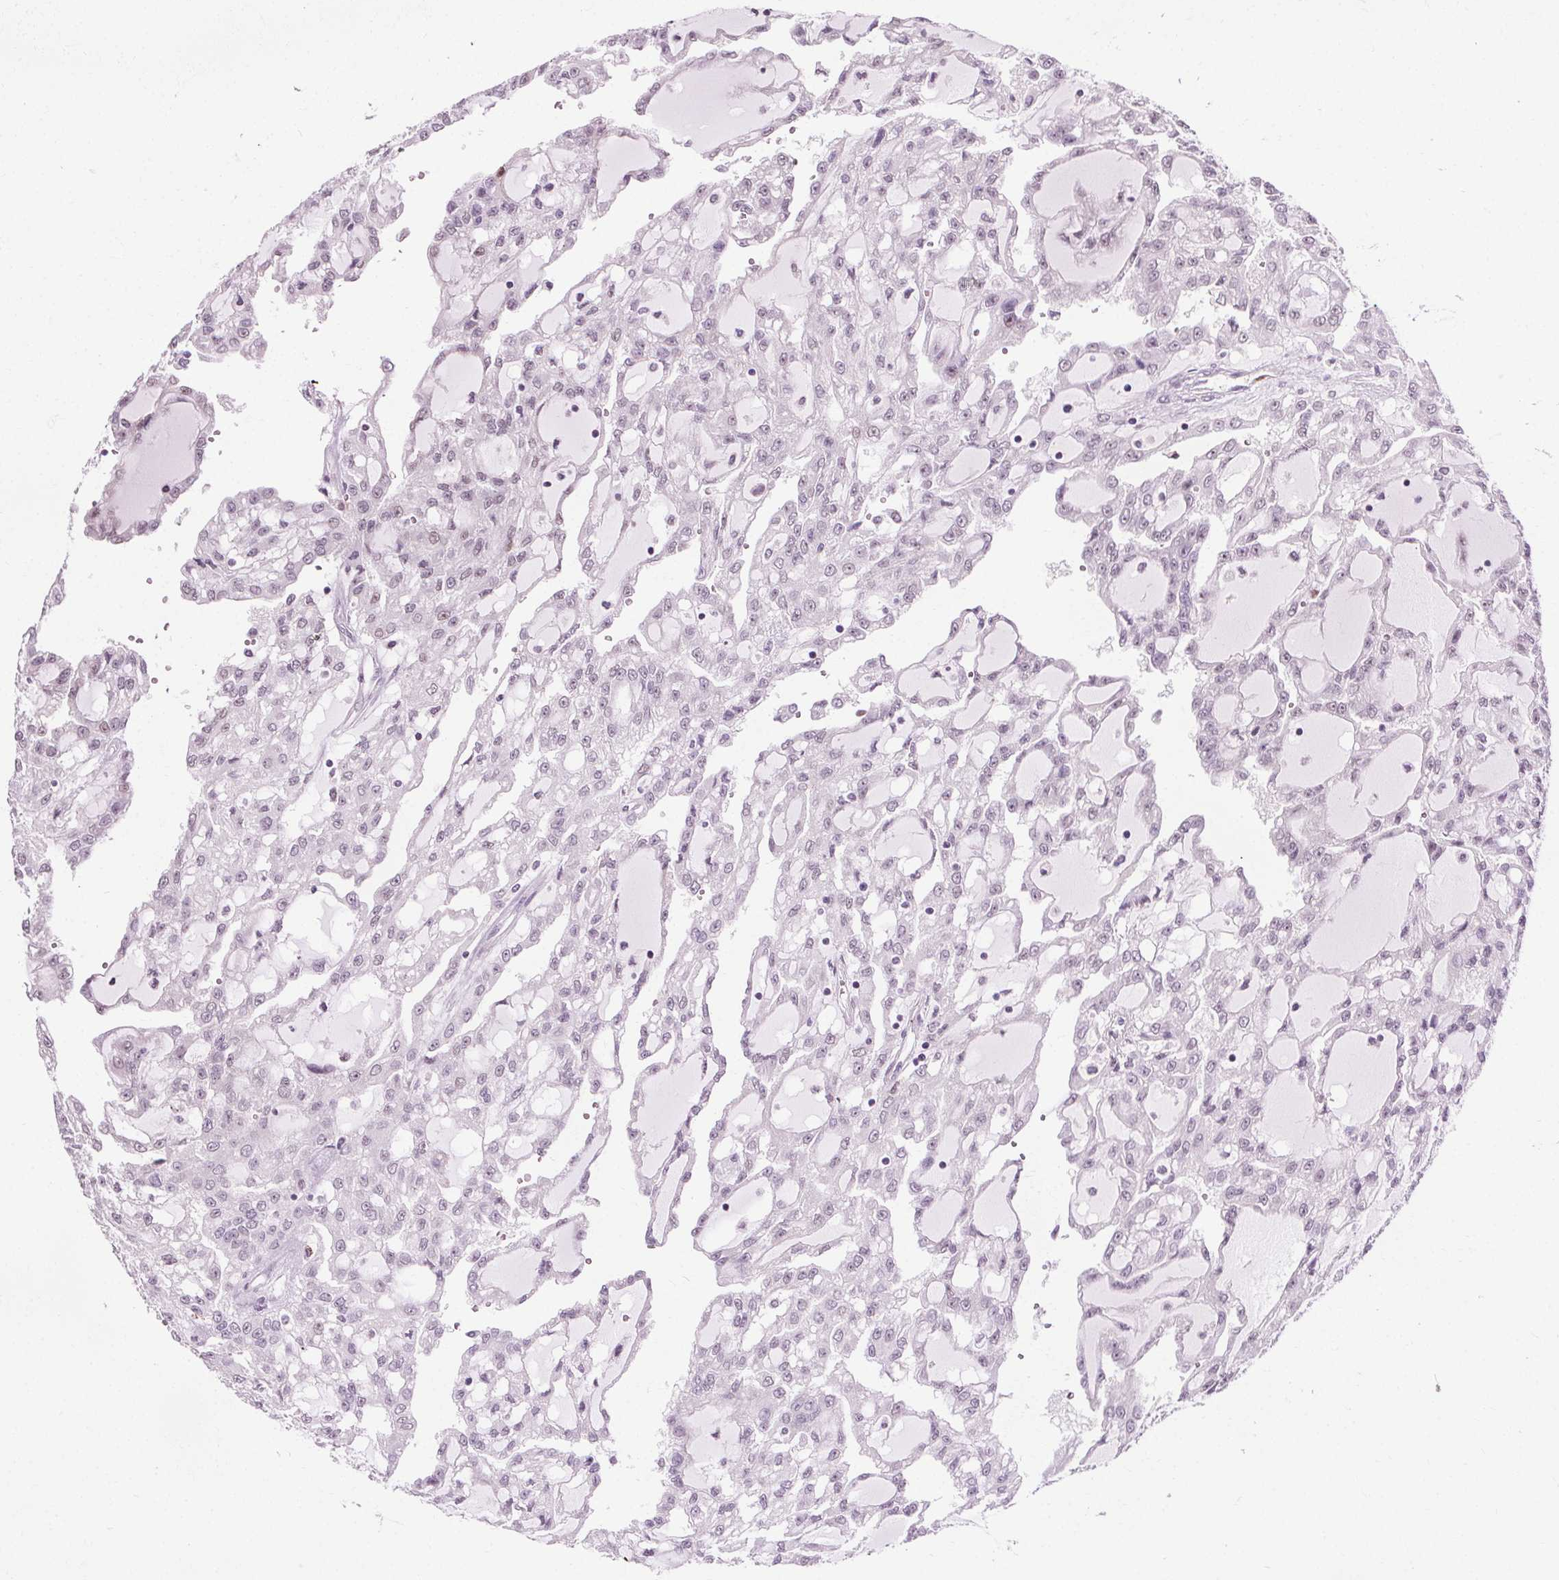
{"staining": {"intensity": "negative", "quantity": "none", "location": "none"}, "tissue": "renal cancer", "cell_type": "Tumor cells", "image_type": "cancer", "snomed": [{"axis": "morphology", "description": "Adenocarcinoma, NOS"}, {"axis": "topography", "description": "Kidney"}], "caption": "Tumor cells show no significant staining in renal cancer. Nuclei are stained in blue.", "gene": "CEBPA", "patient": {"sex": "male", "age": 63}}